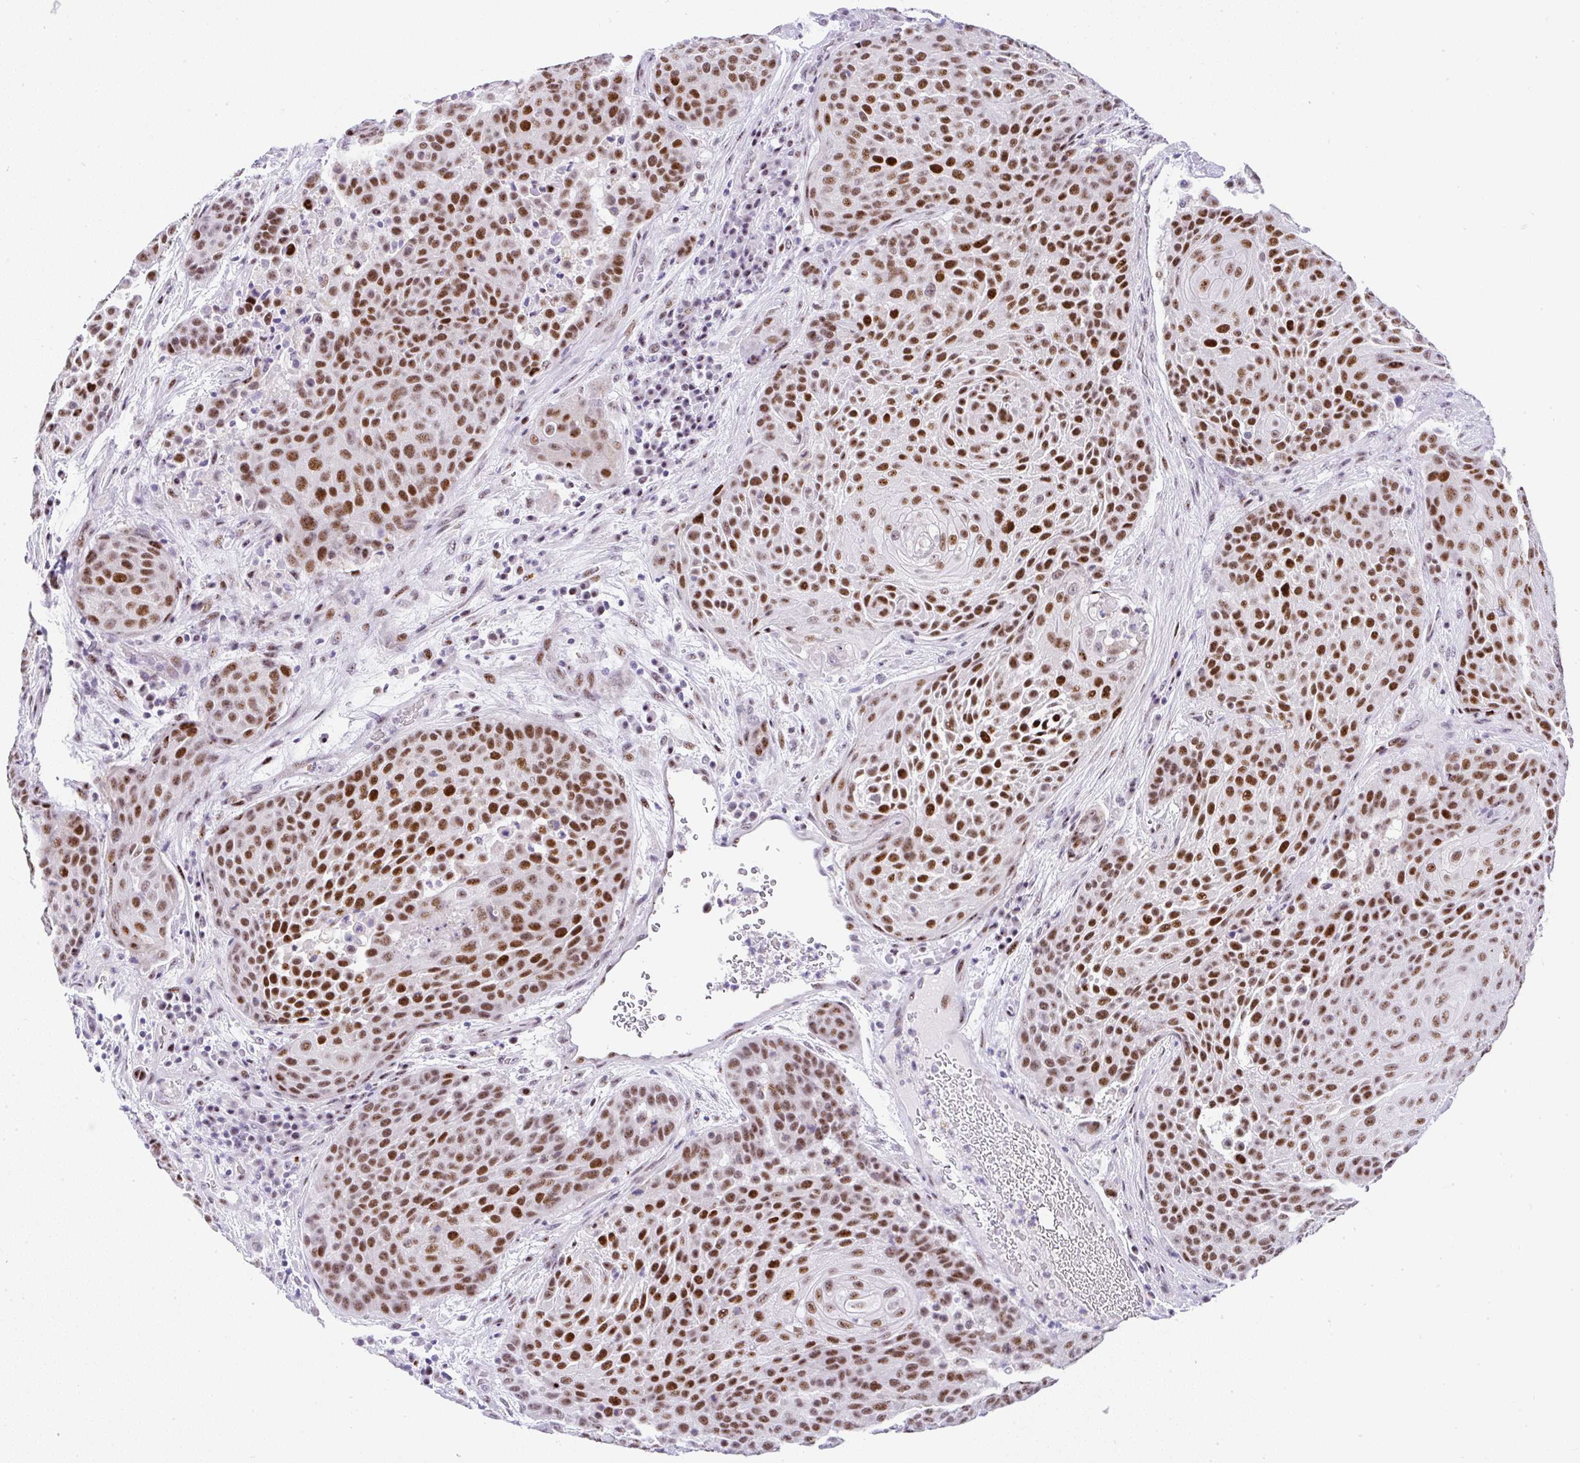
{"staining": {"intensity": "strong", "quantity": ">75%", "location": "nuclear"}, "tissue": "urothelial cancer", "cell_type": "Tumor cells", "image_type": "cancer", "snomed": [{"axis": "morphology", "description": "Urothelial carcinoma, High grade"}, {"axis": "topography", "description": "Urinary bladder"}], "caption": "This is a photomicrograph of immunohistochemistry (IHC) staining of high-grade urothelial carcinoma, which shows strong positivity in the nuclear of tumor cells.", "gene": "NR1D2", "patient": {"sex": "female", "age": 63}}